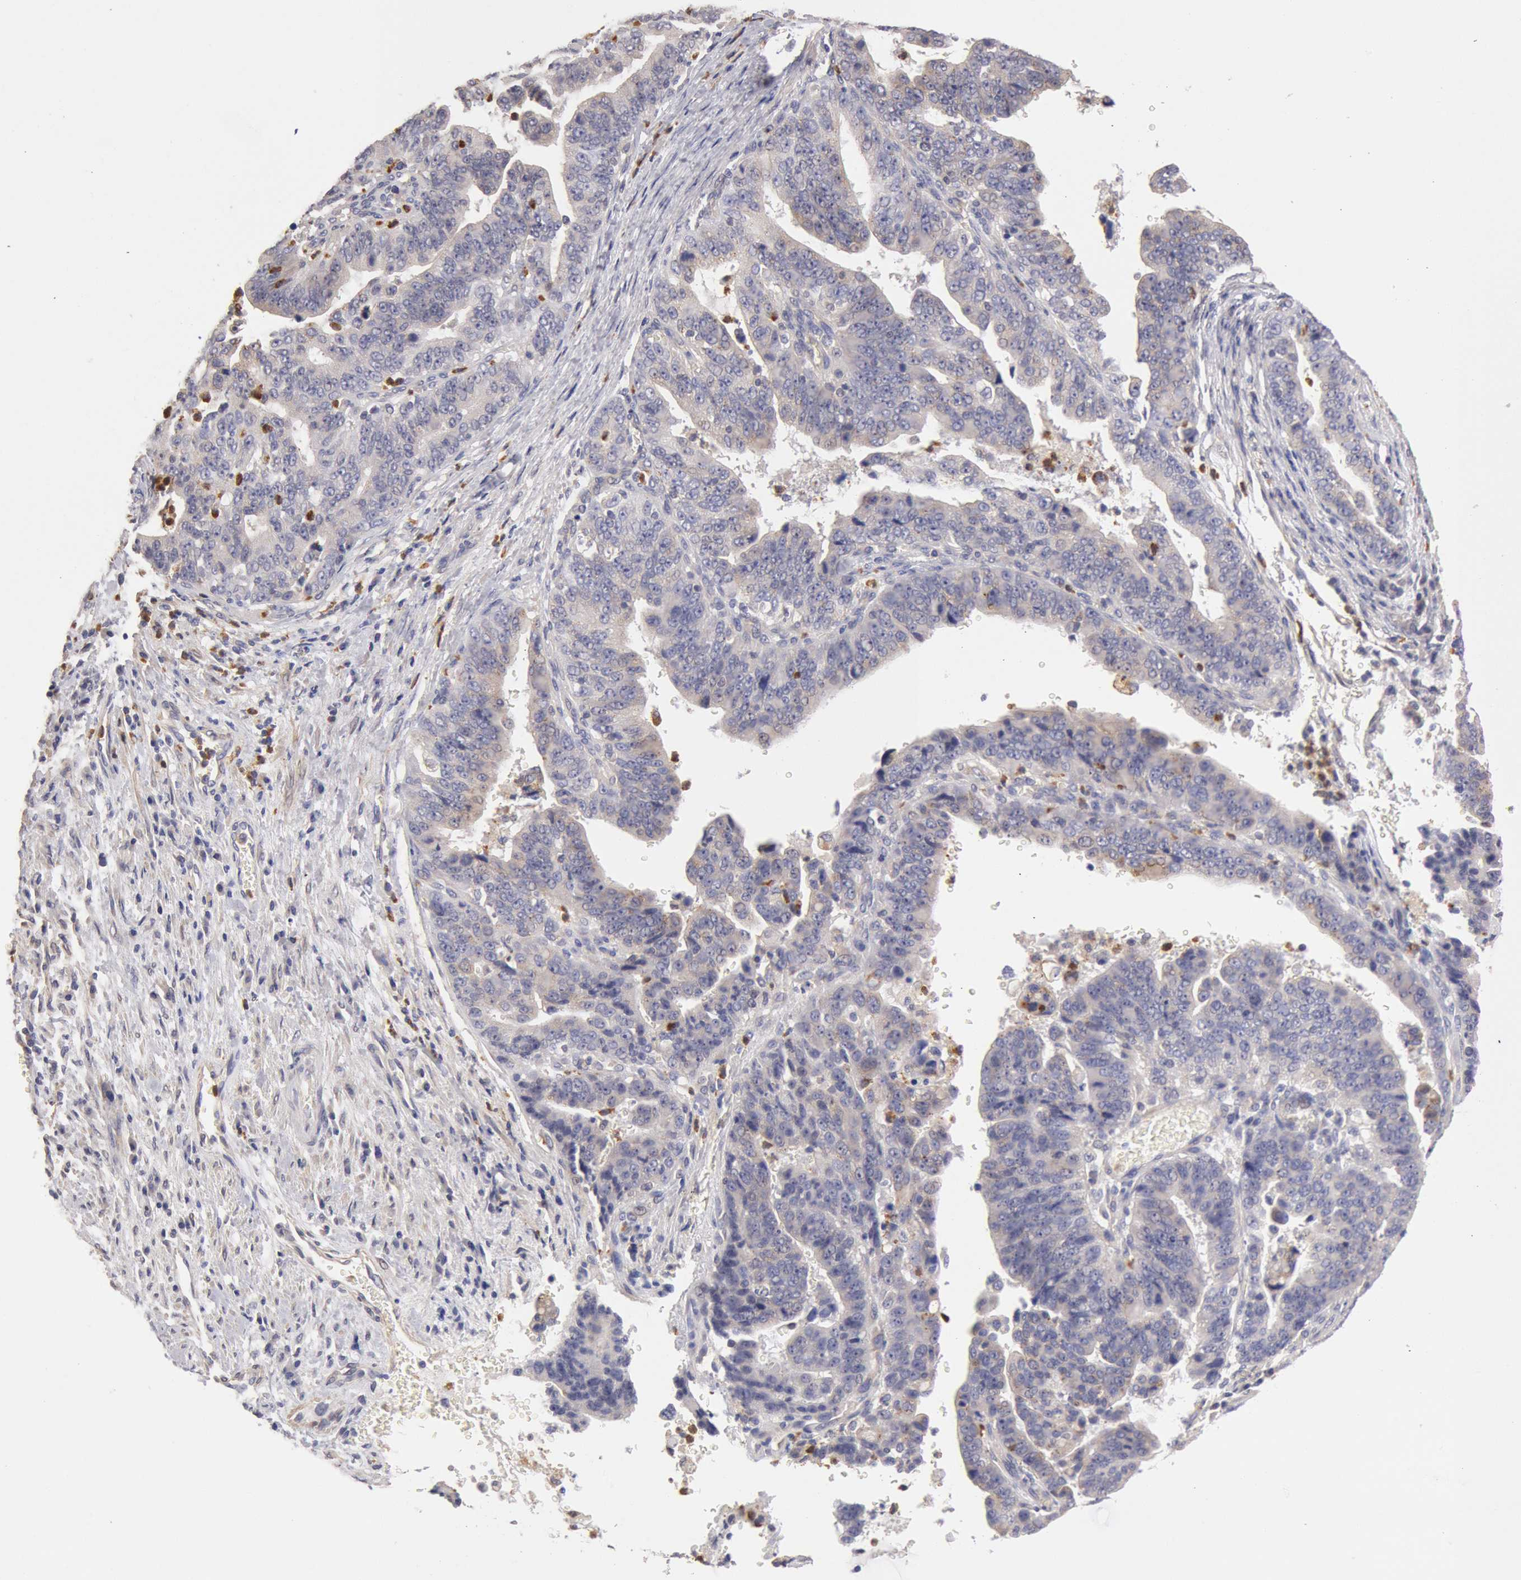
{"staining": {"intensity": "weak", "quantity": "25%-75%", "location": "cytoplasmic/membranous"}, "tissue": "stomach cancer", "cell_type": "Tumor cells", "image_type": "cancer", "snomed": [{"axis": "morphology", "description": "Adenocarcinoma, NOS"}, {"axis": "topography", "description": "Stomach, upper"}], "caption": "IHC of human stomach cancer (adenocarcinoma) demonstrates low levels of weak cytoplasmic/membranous staining in approximately 25%-75% of tumor cells.", "gene": "TMED8", "patient": {"sex": "female", "age": 50}}